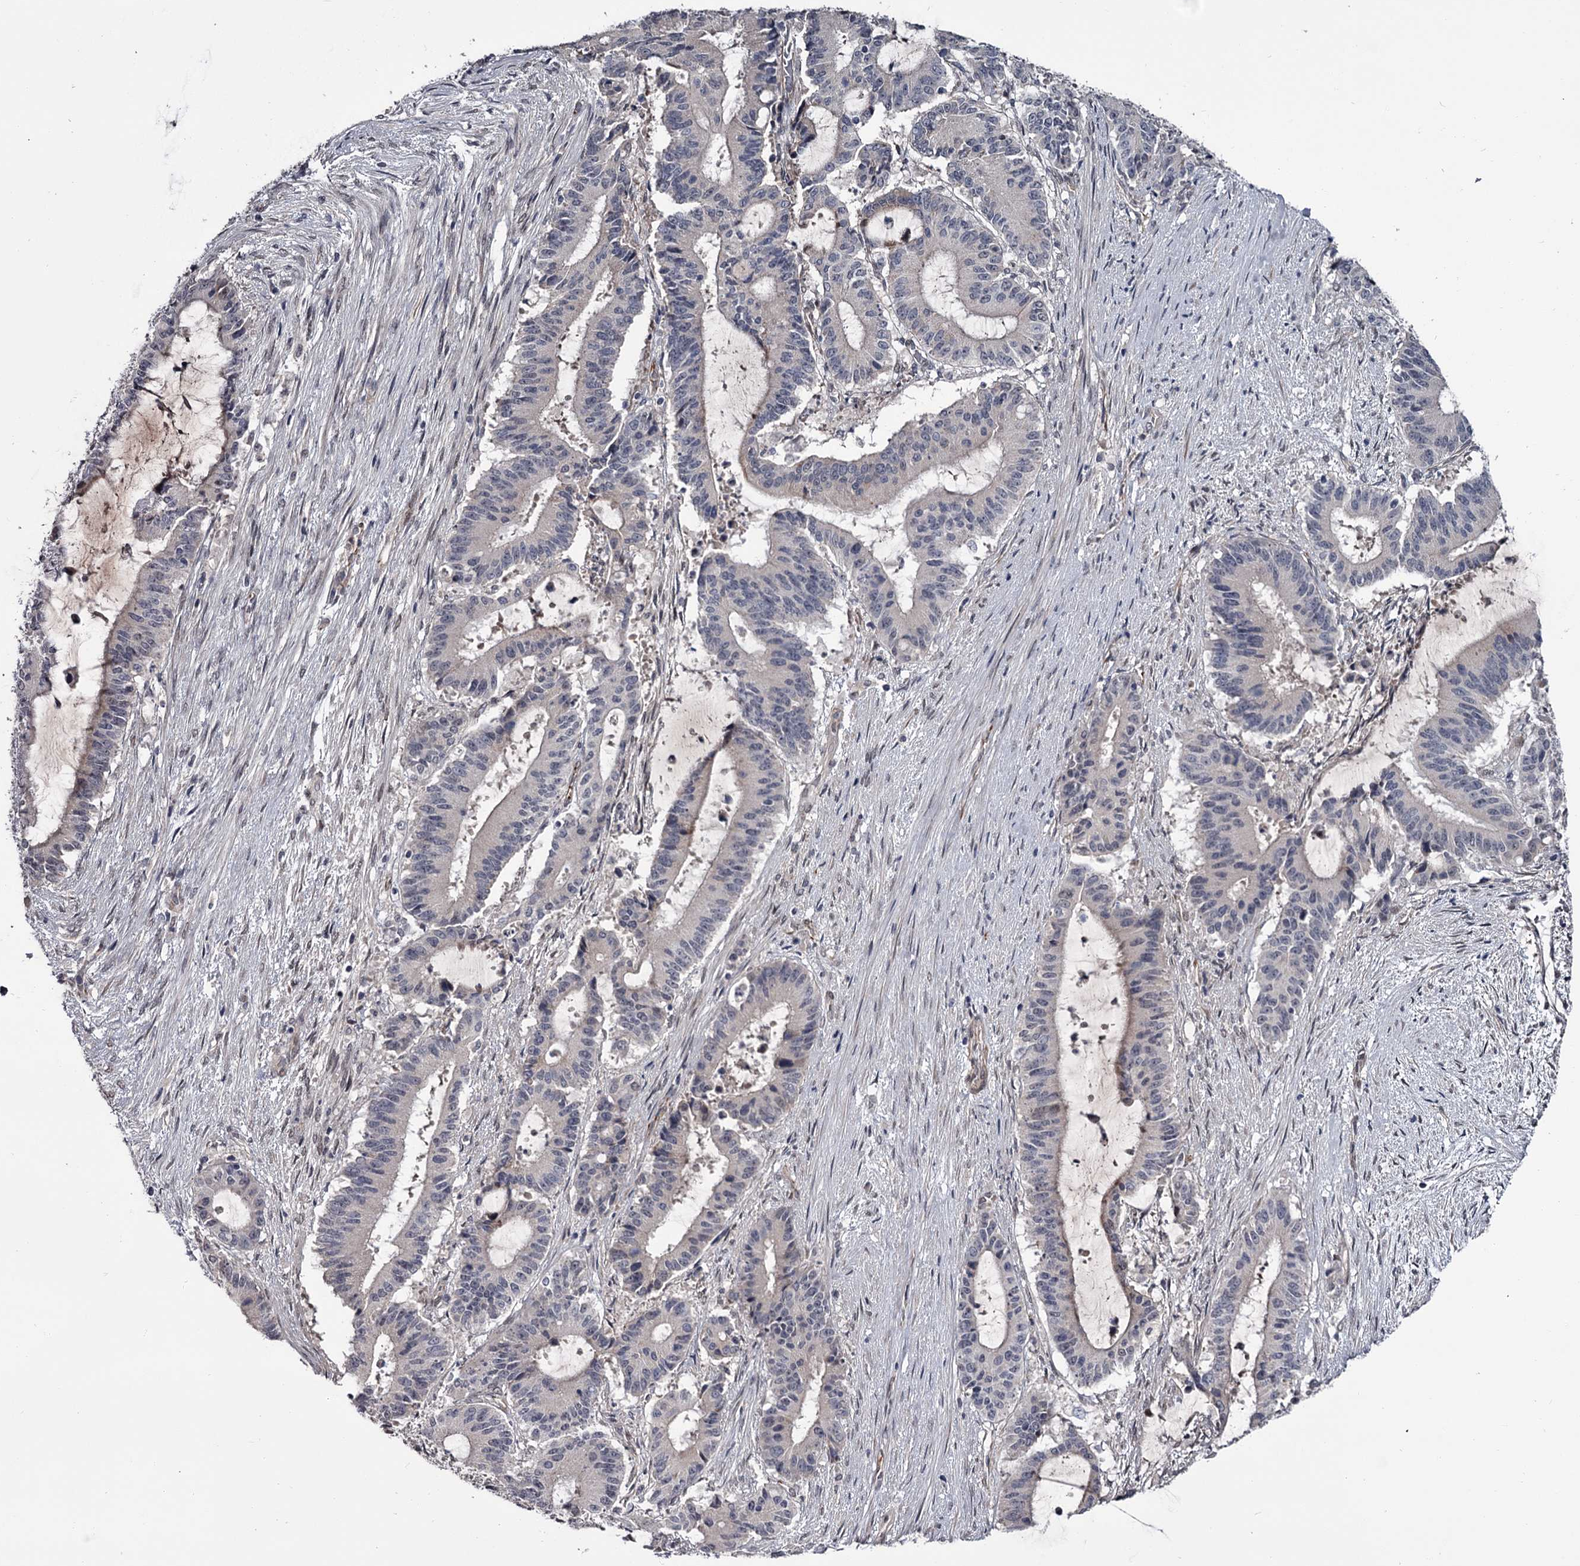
{"staining": {"intensity": "negative", "quantity": "none", "location": "none"}, "tissue": "liver cancer", "cell_type": "Tumor cells", "image_type": "cancer", "snomed": [{"axis": "morphology", "description": "Normal tissue, NOS"}, {"axis": "morphology", "description": "Cholangiocarcinoma"}, {"axis": "topography", "description": "Liver"}, {"axis": "topography", "description": "Peripheral nerve tissue"}], "caption": "An image of liver cancer (cholangiocarcinoma) stained for a protein demonstrates no brown staining in tumor cells.", "gene": "PRPF40B", "patient": {"sex": "female", "age": 73}}